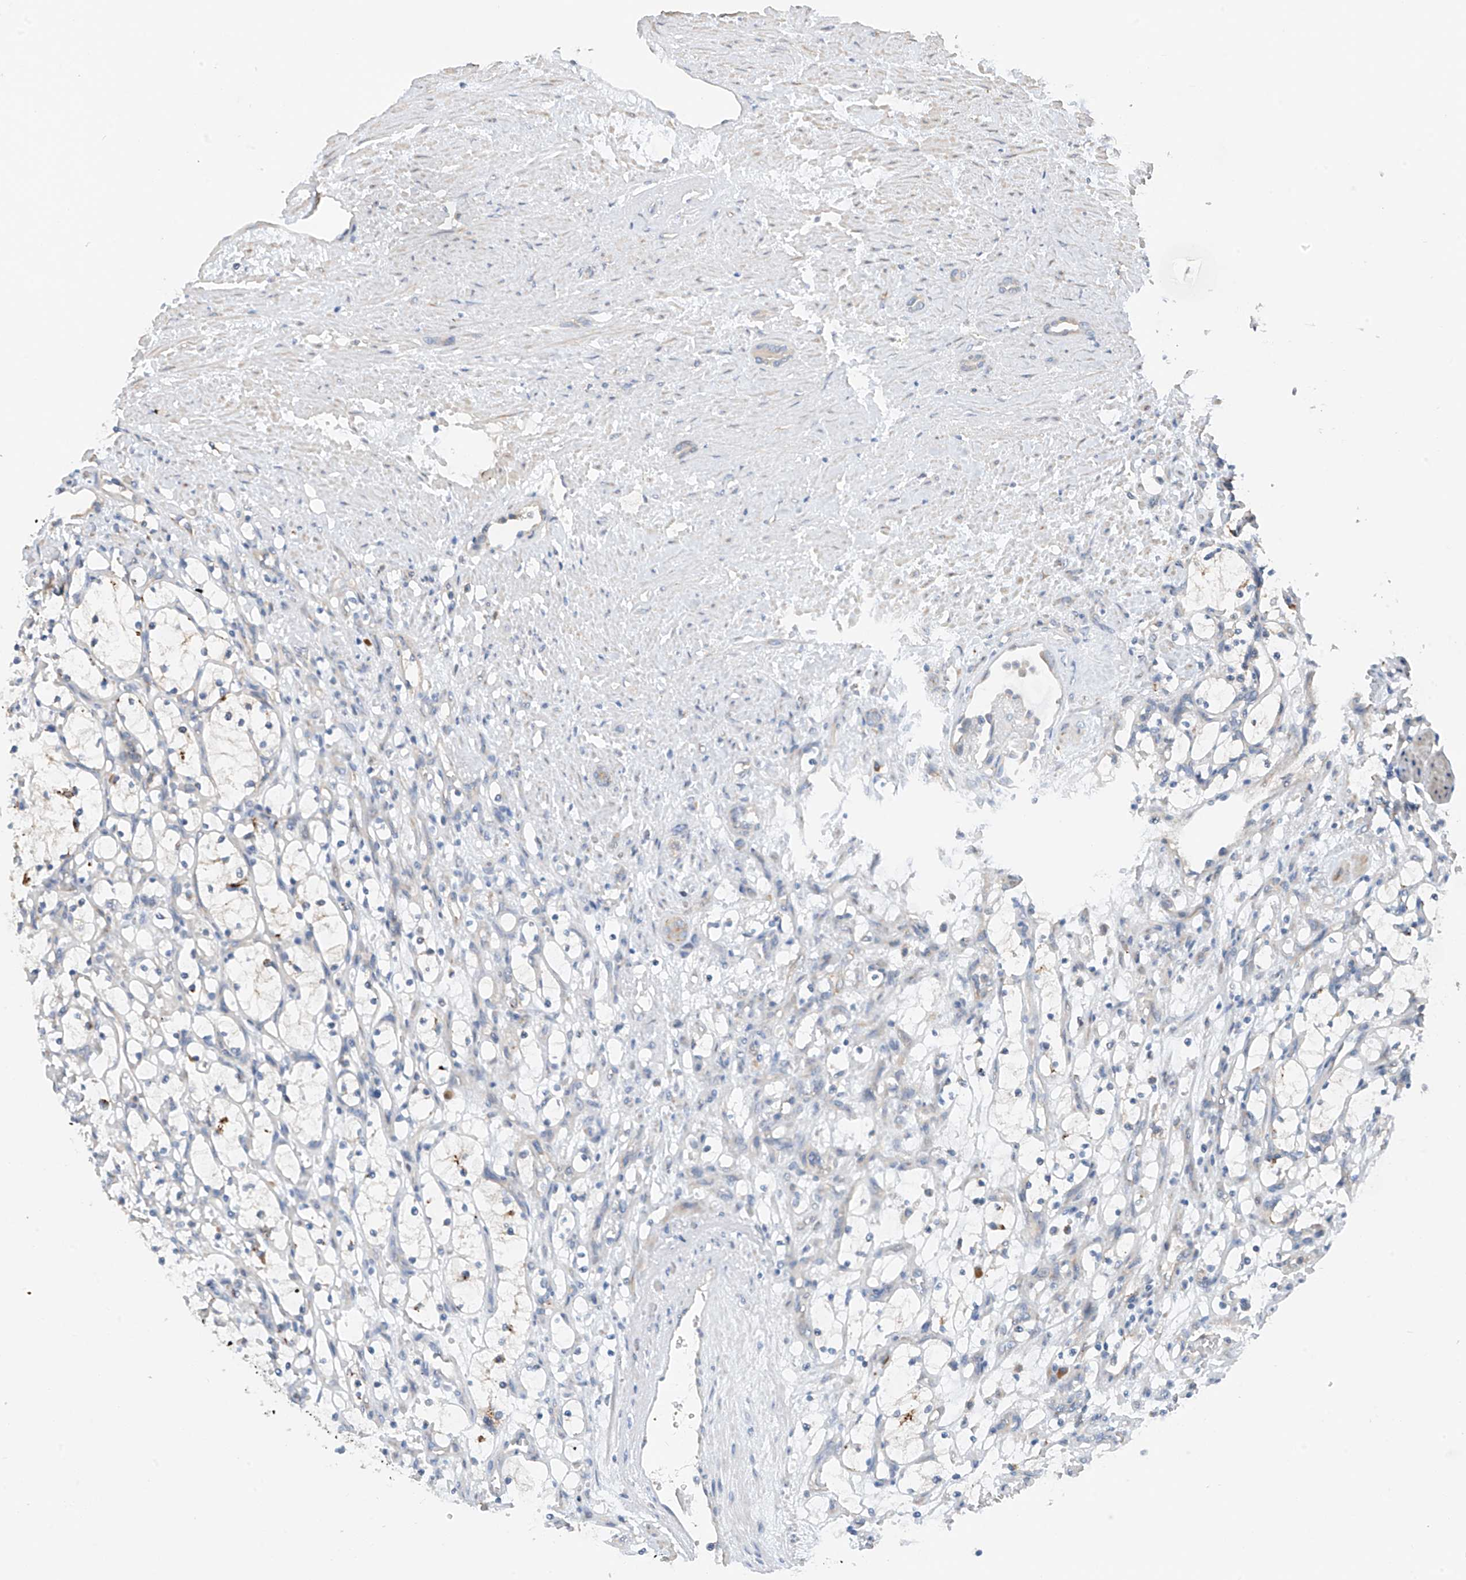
{"staining": {"intensity": "negative", "quantity": "none", "location": "none"}, "tissue": "renal cancer", "cell_type": "Tumor cells", "image_type": "cancer", "snomed": [{"axis": "morphology", "description": "Adenocarcinoma, NOS"}, {"axis": "topography", "description": "Kidney"}], "caption": "Tumor cells are negative for brown protein staining in renal cancer (adenocarcinoma).", "gene": "REC8", "patient": {"sex": "female", "age": 69}}